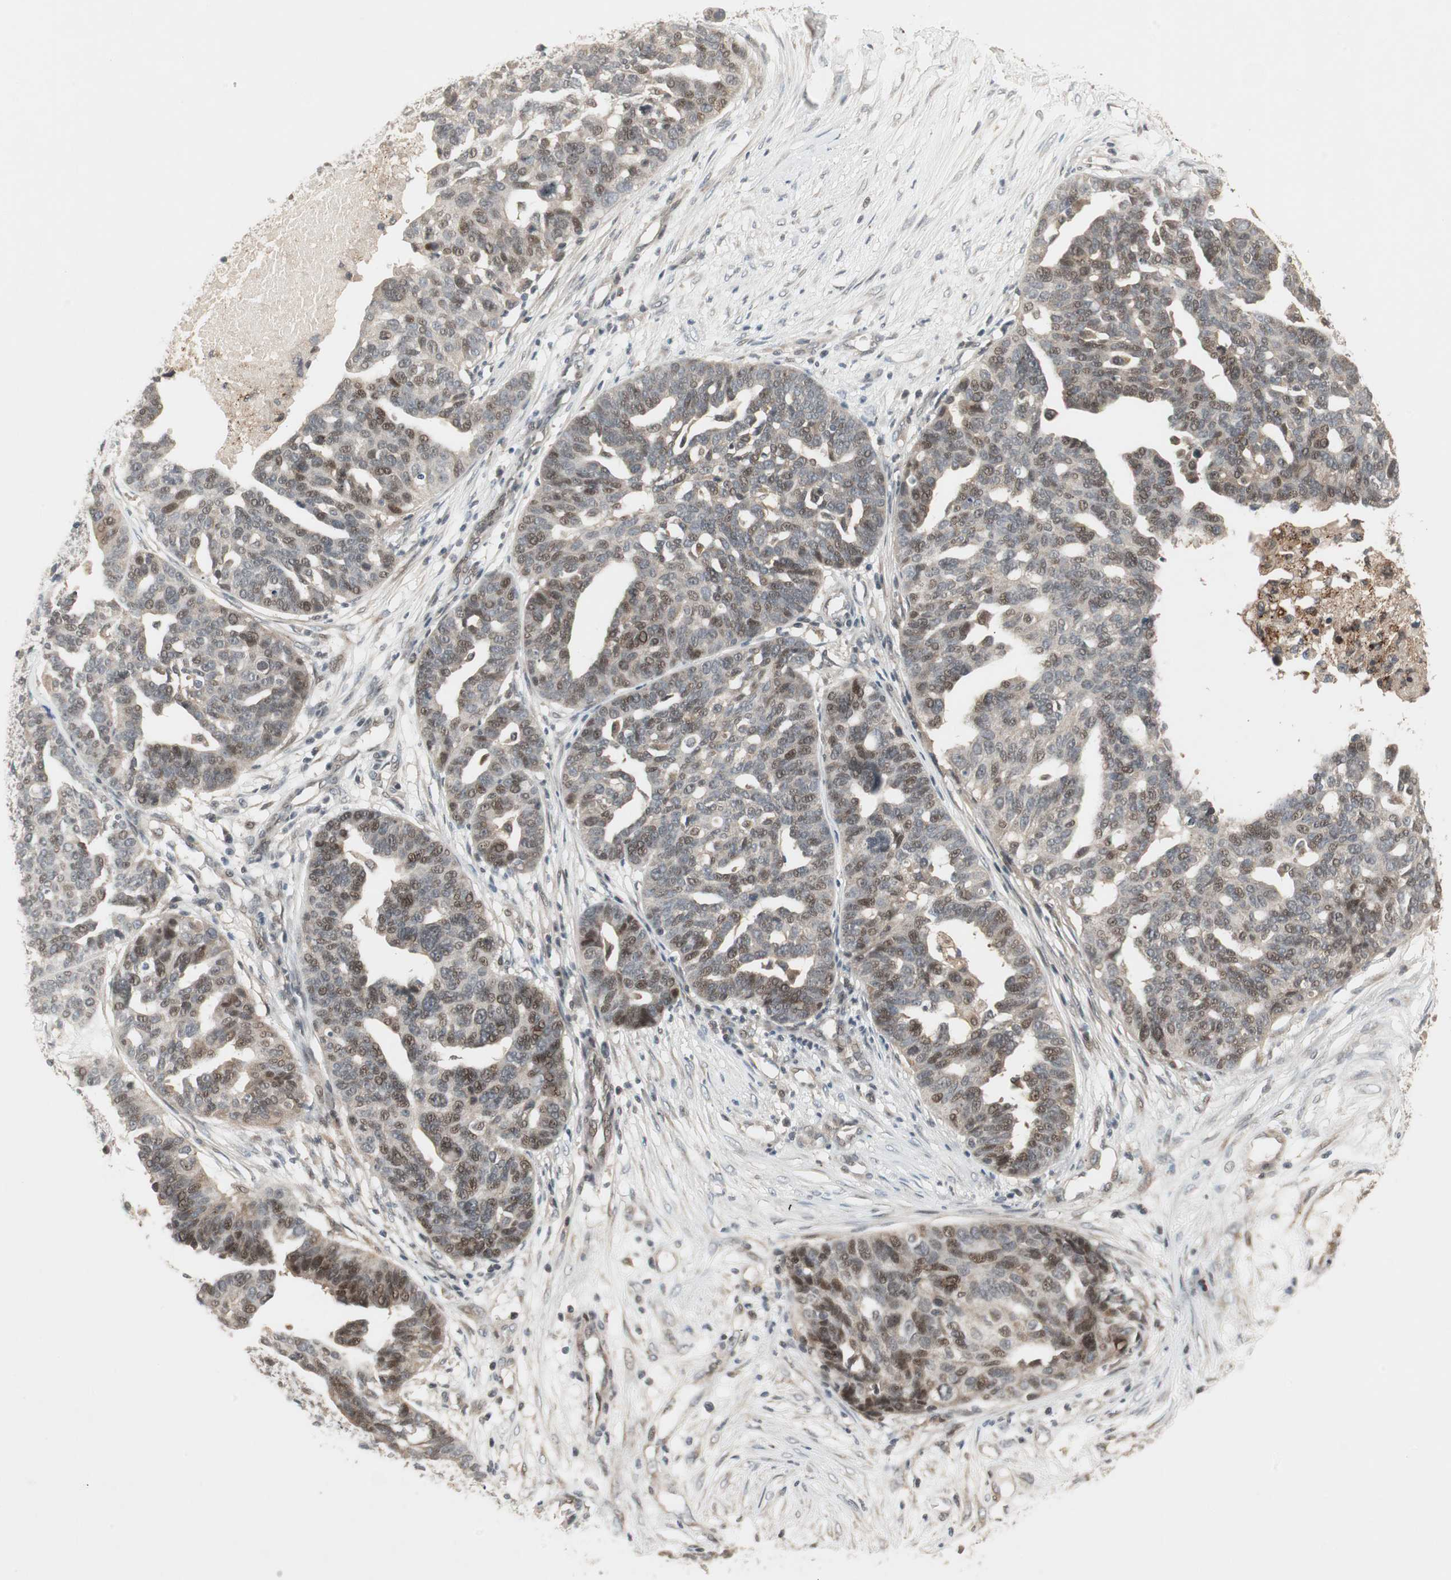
{"staining": {"intensity": "moderate", "quantity": "25%-75%", "location": "nuclear"}, "tissue": "ovarian cancer", "cell_type": "Tumor cells", "image_type": "cancer", "snomed": [{"axis": "morphology", "description": "Cystadenocarcinoma, serous, NOS"}, {"axis": "topography", "description": "Ovary"}], "caption": "Immunohistochemistry (DAB) staining of serous cystadenocarcinoma (ovarian) demonstrates moderate nuclear protein positivity in about 25%-75% of tumor cells.", "gene": "SNX4", "patient": {"sex": "female", "age": 59}}